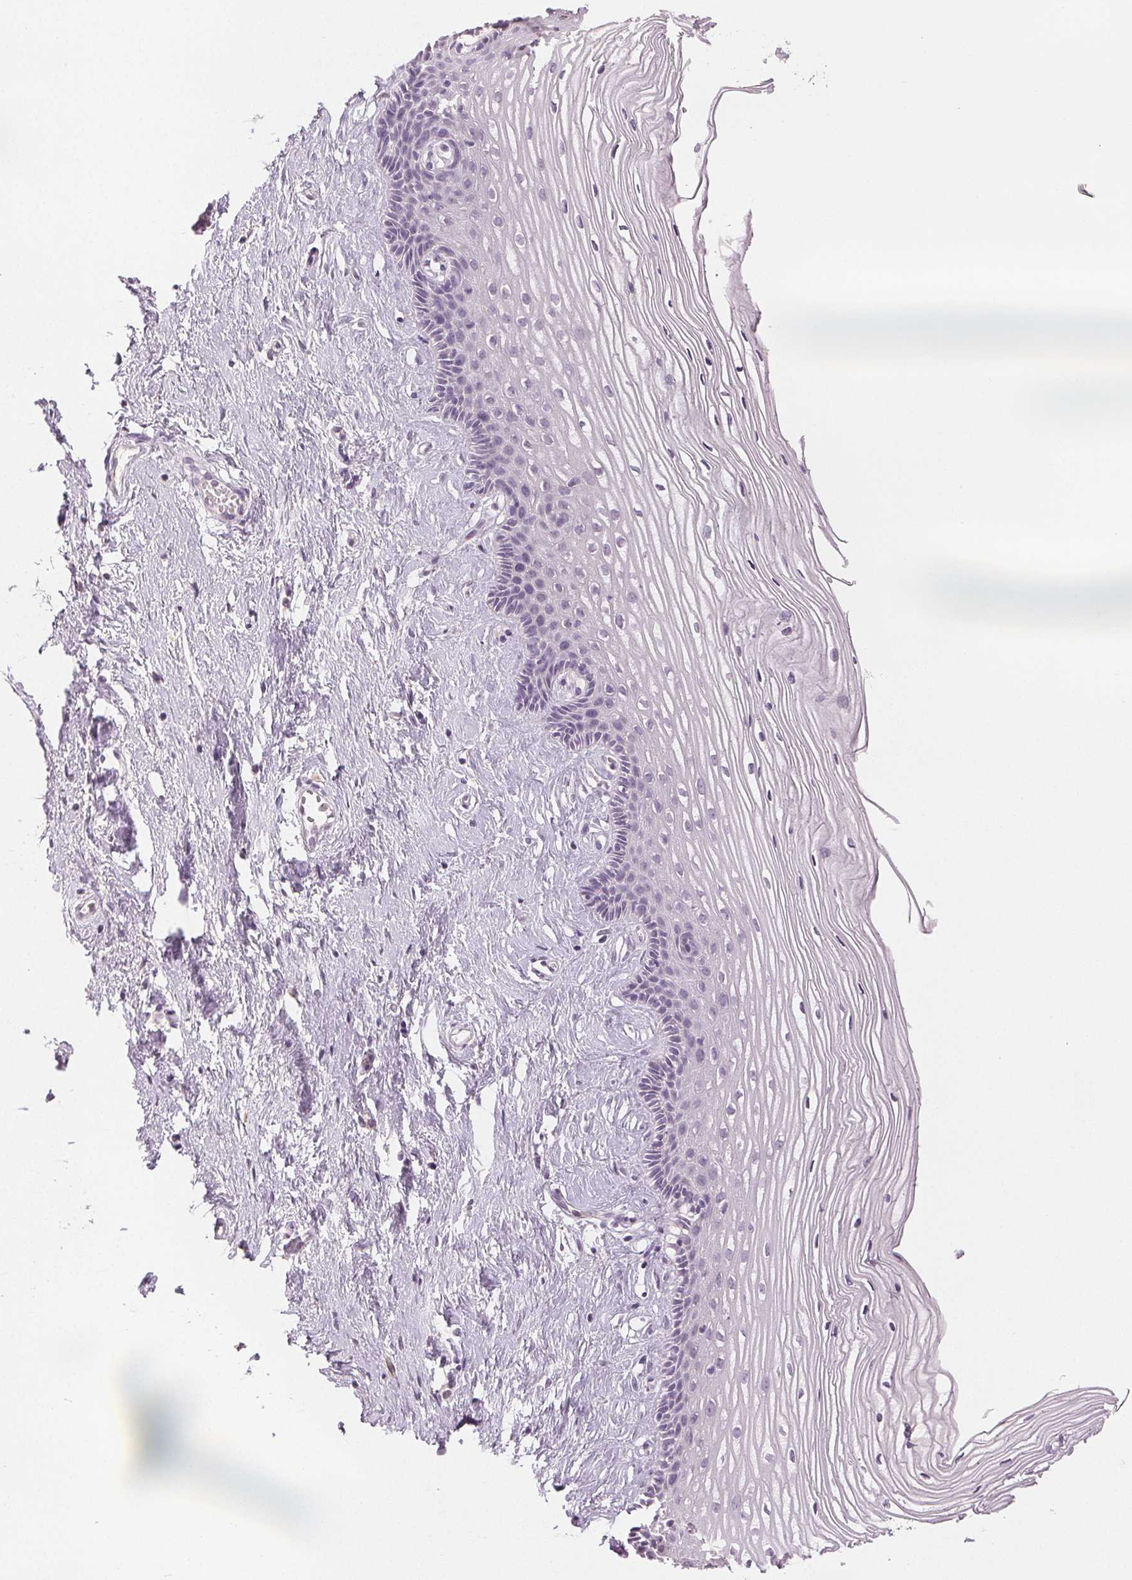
{"staining": {"intensity": "negative", "quantity": "none", "location": "none"}, "tissue": "cervix", "cell_type": "Glandular cells", "image_type": "normal", "snomed": [{"axis": "morphology", "description": "Normal tissue, NOS"}, {"axis": "topography", "description": "Cervix"}], "caption": "The micrograph displays no staining of glandular cells in unremarkable cervix. Brightfield microscopy of immunohistochemistry stained with DAB (brown) and hematoxylin (blue), captured at high magnification.", "gene": "SCGN", "patient": {"sex": "female", "age": 40}}